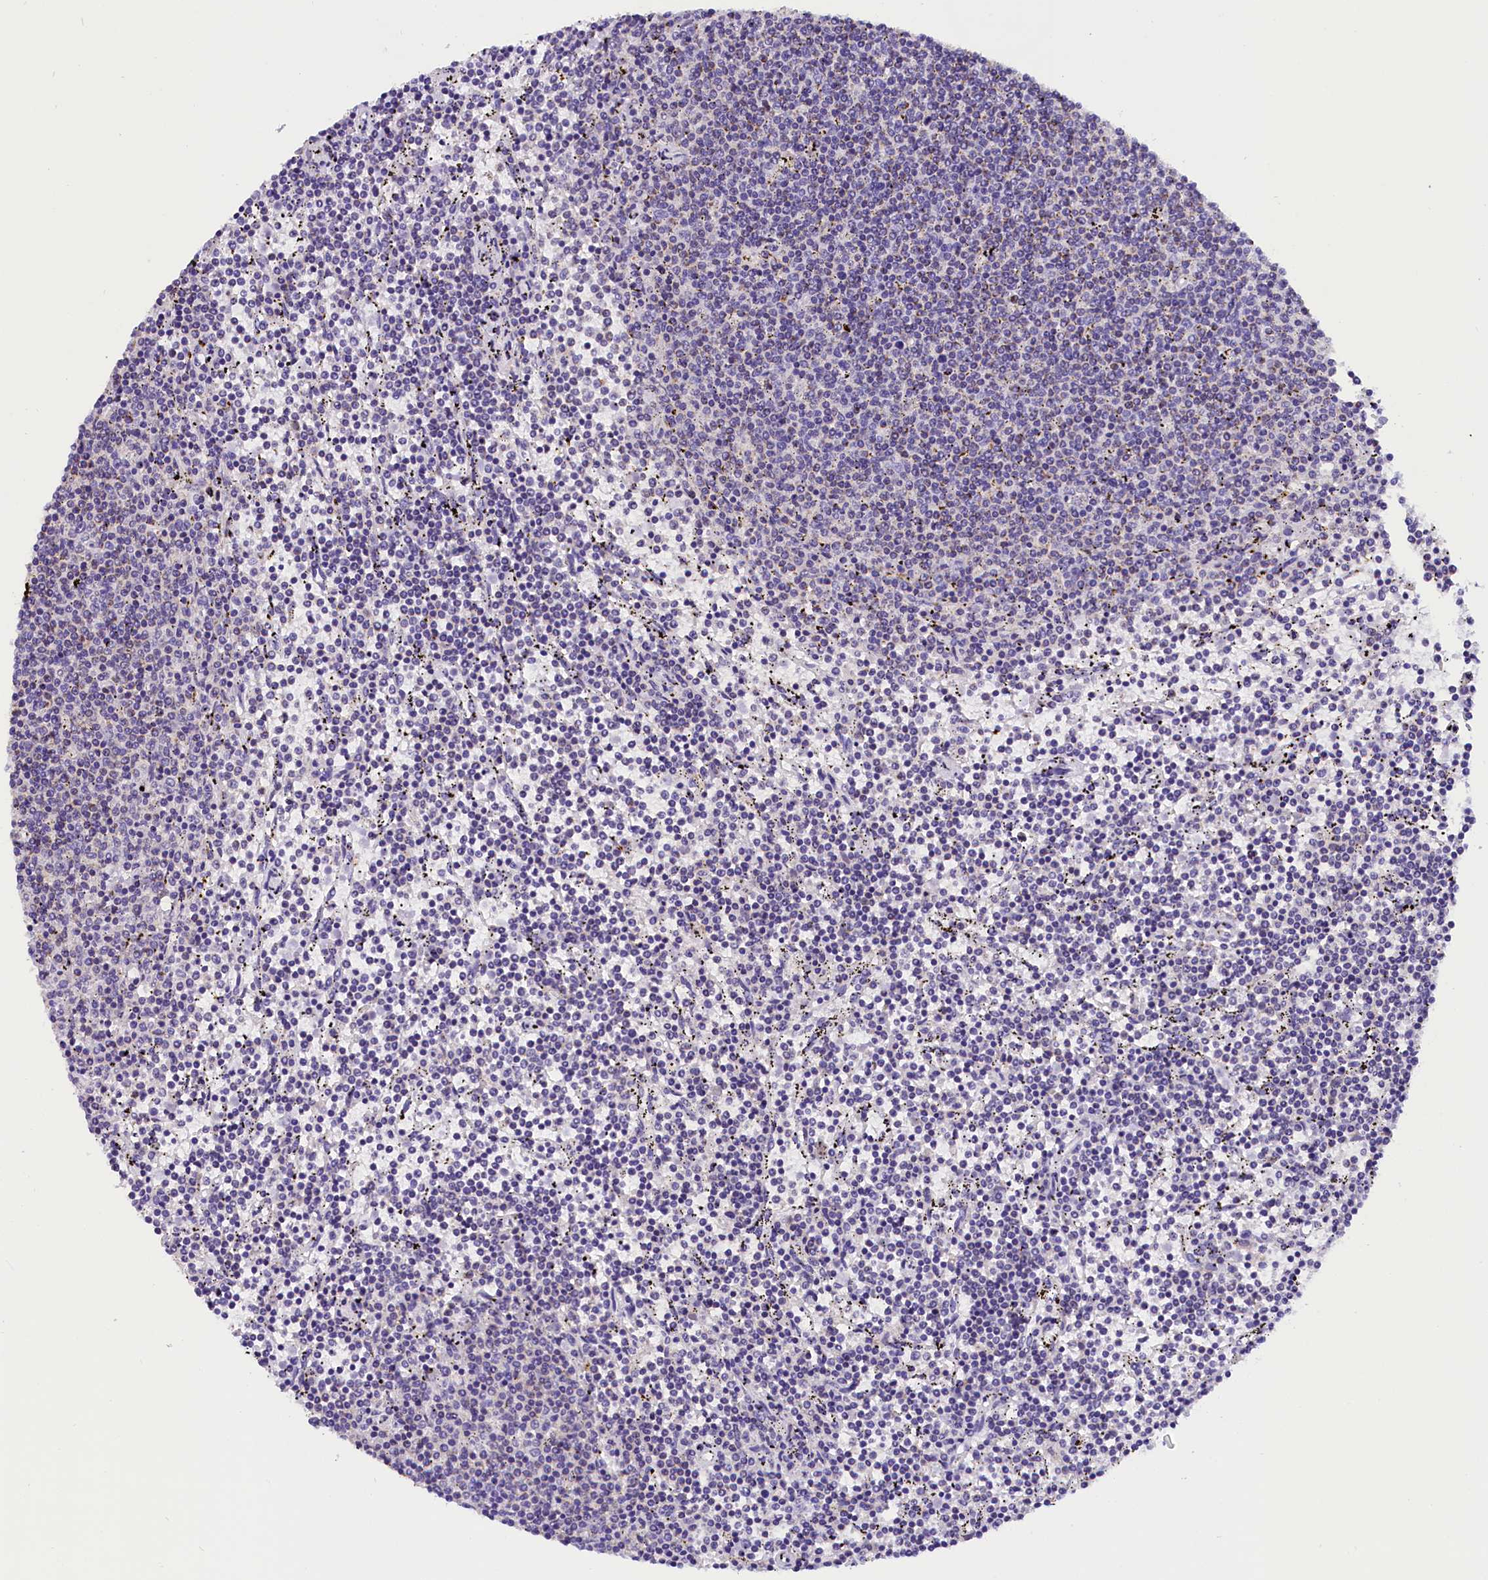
{"staining": {"intensity": "negative", "quantity": "none", "location": "none"}, "tissue": "lymphoma", "cell_type": "Tumor cells", "image_type": "cancer", "snomed": [{"axis": "morphology", "description": "Malignant lymphoma, non-Hodgkin's type, Low grade"}, {"axis": "topography", "description": "Spleen"}], "caption": "Protein analysis of lymphoma shows no significant expression in tumor cells.", "gene": "ABAT", "patient": {"sex": "female", "age": 50}}